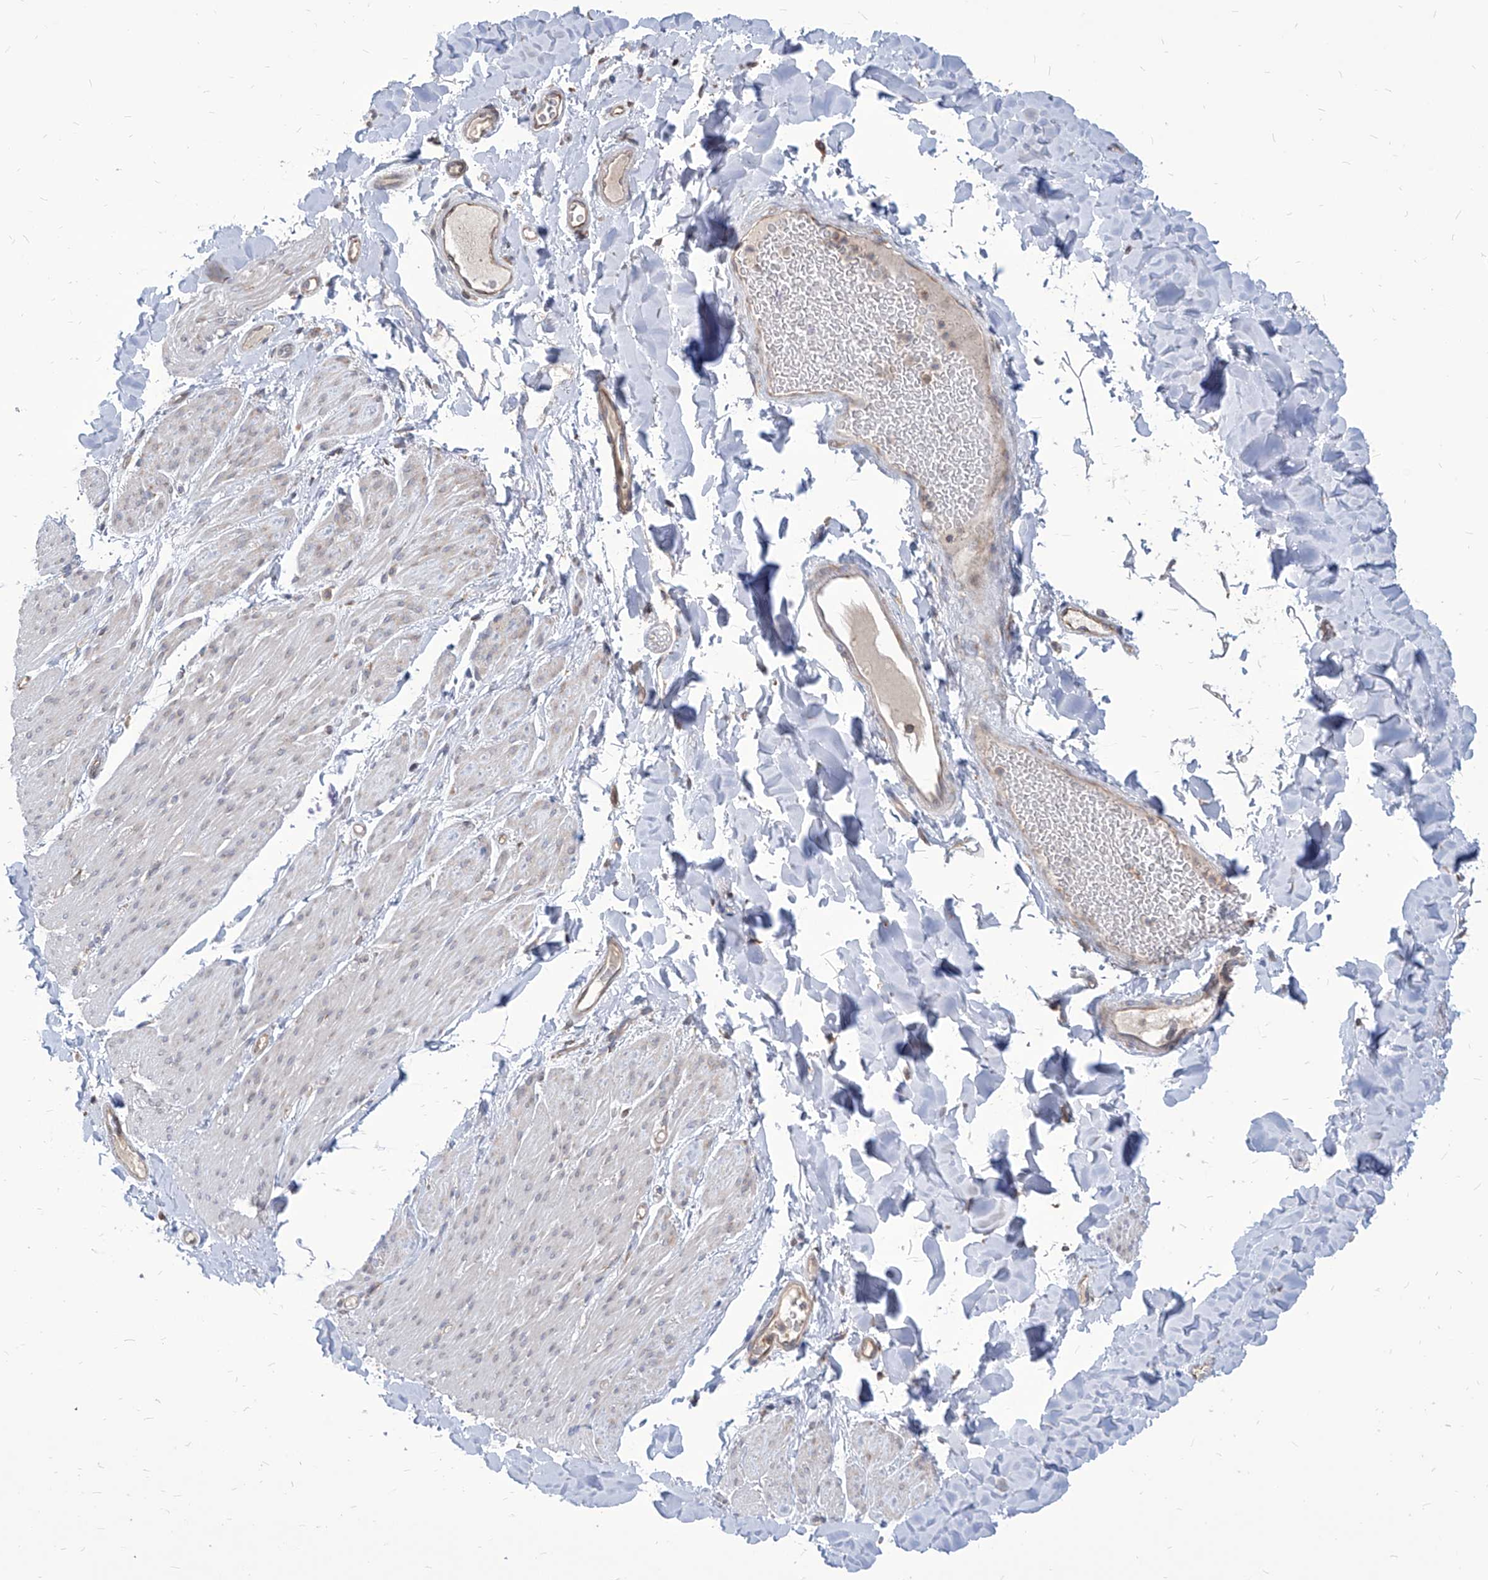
{"staining": {"intensity": "negative", "quantity": "none", "location": "none"}, "tissue": "smooth muscle", "cell_type": "Smooth muscle cells", "image_type": "normal", "snomed": [{"axis": "morphology", "description": "Normal tissue, NOS"}, {"axis": "topography", "description": "Colon"}, {"axis": "topography", "description": "Peripheral nerve tissue"}], "caption": "Immunohistochemical staining of benign human smooth muscle demonstrates no significant staining in smooth muscle cells. (Brightfield microscopy of DAB (3,3'-diaminobenzidine) IHC at high magnification).", "gene": "FAM83B", "patient": {"sex": "female", "age": 61}}